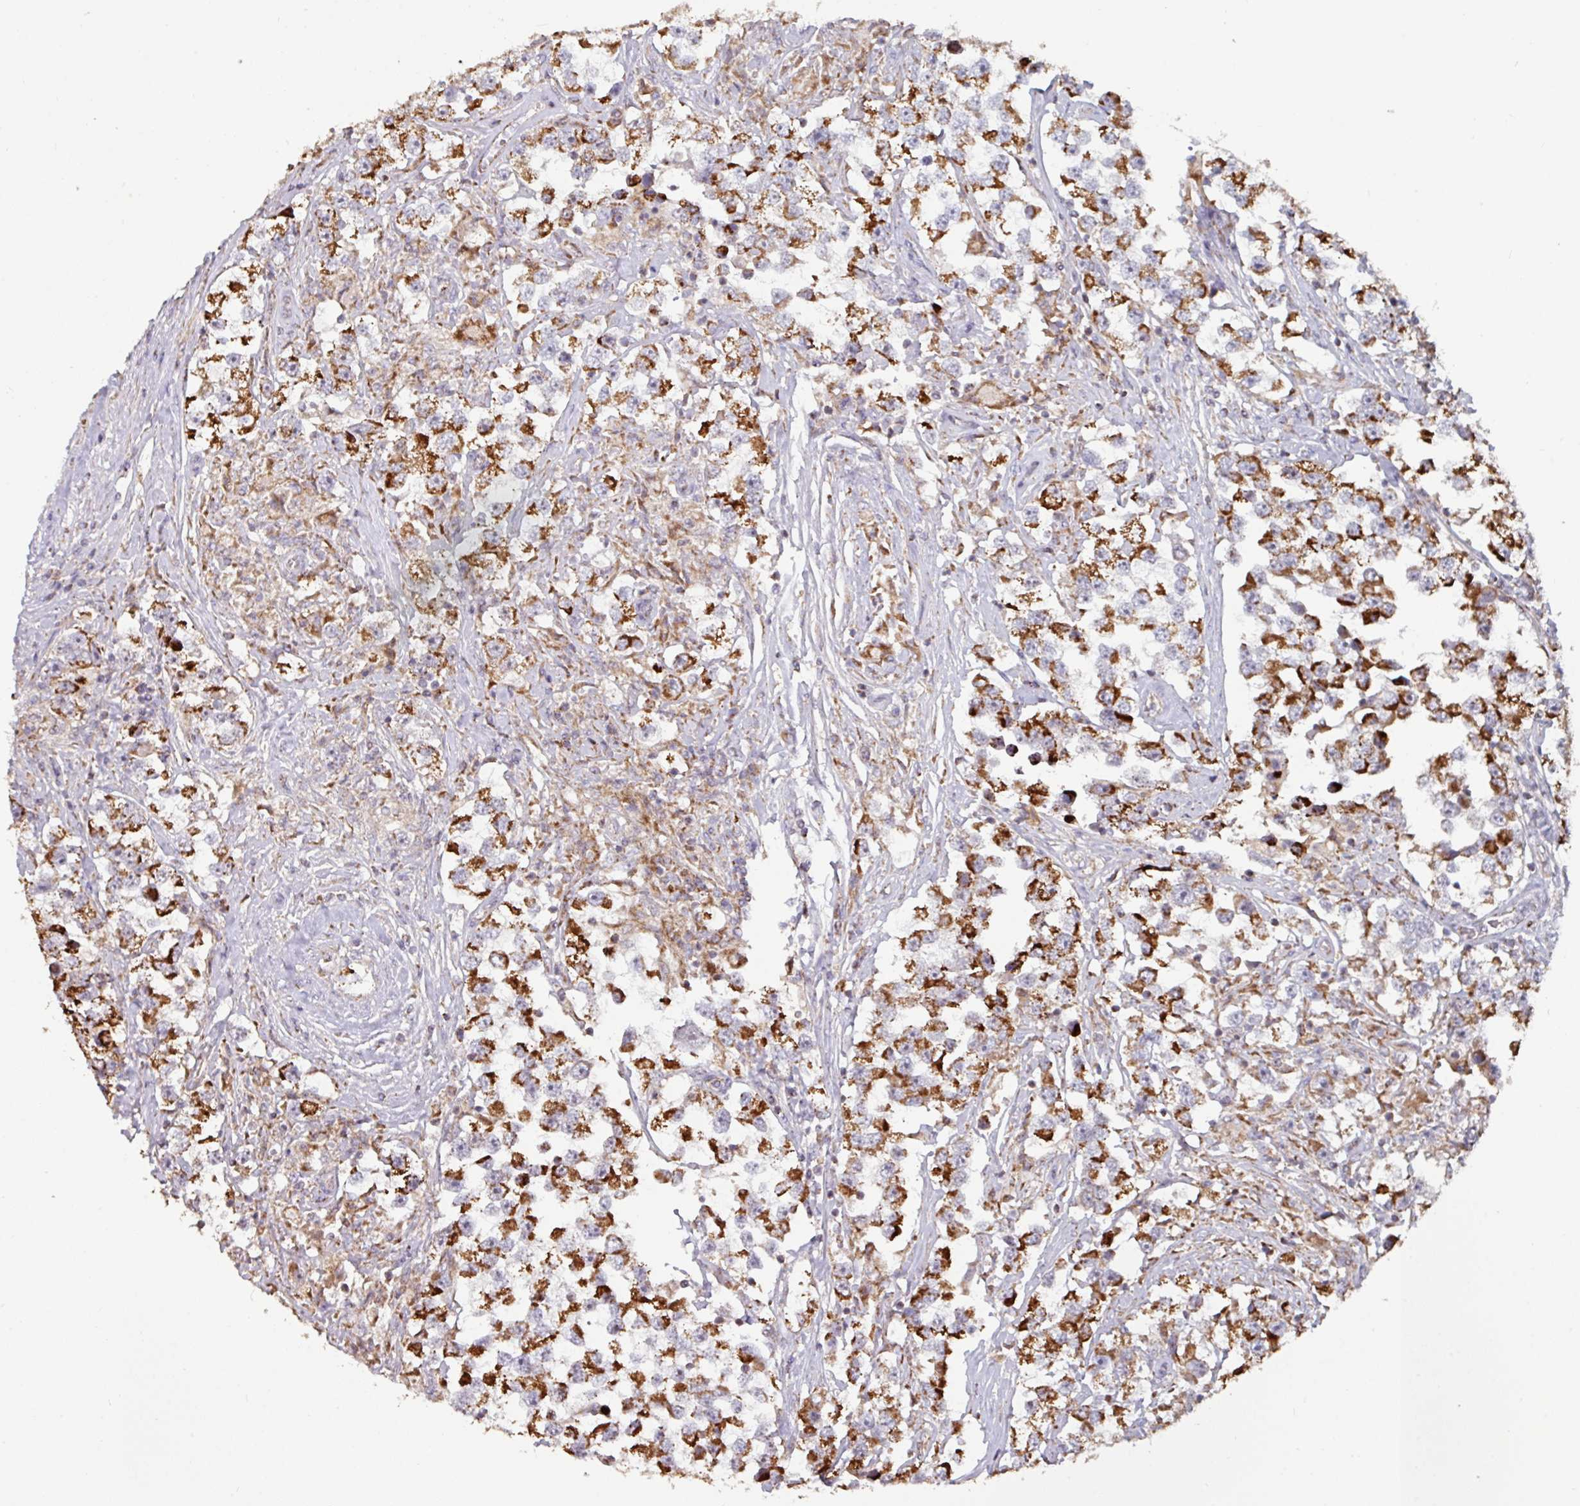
{"staining": {"intensity": "strong", "quantity": ">75%", "location": "cytoplasmic/membranous"}, "tissue": "testis cancer", "cell_type": "Tumor cells", "image_type": "cancer", "snomed": [{"axis": "morphology", "description": "Seminoma, NOS"}, {"axis": "topography", "description": "Testis"}], "caption": "Immunohistochemical staining of testis cancer demonstrates high levels of strong cytoplasmic/membranous protein staining in about >75% of tumor cells.", "gene": "OR2D3", "patient": {"sex": "male", "age": 46}}